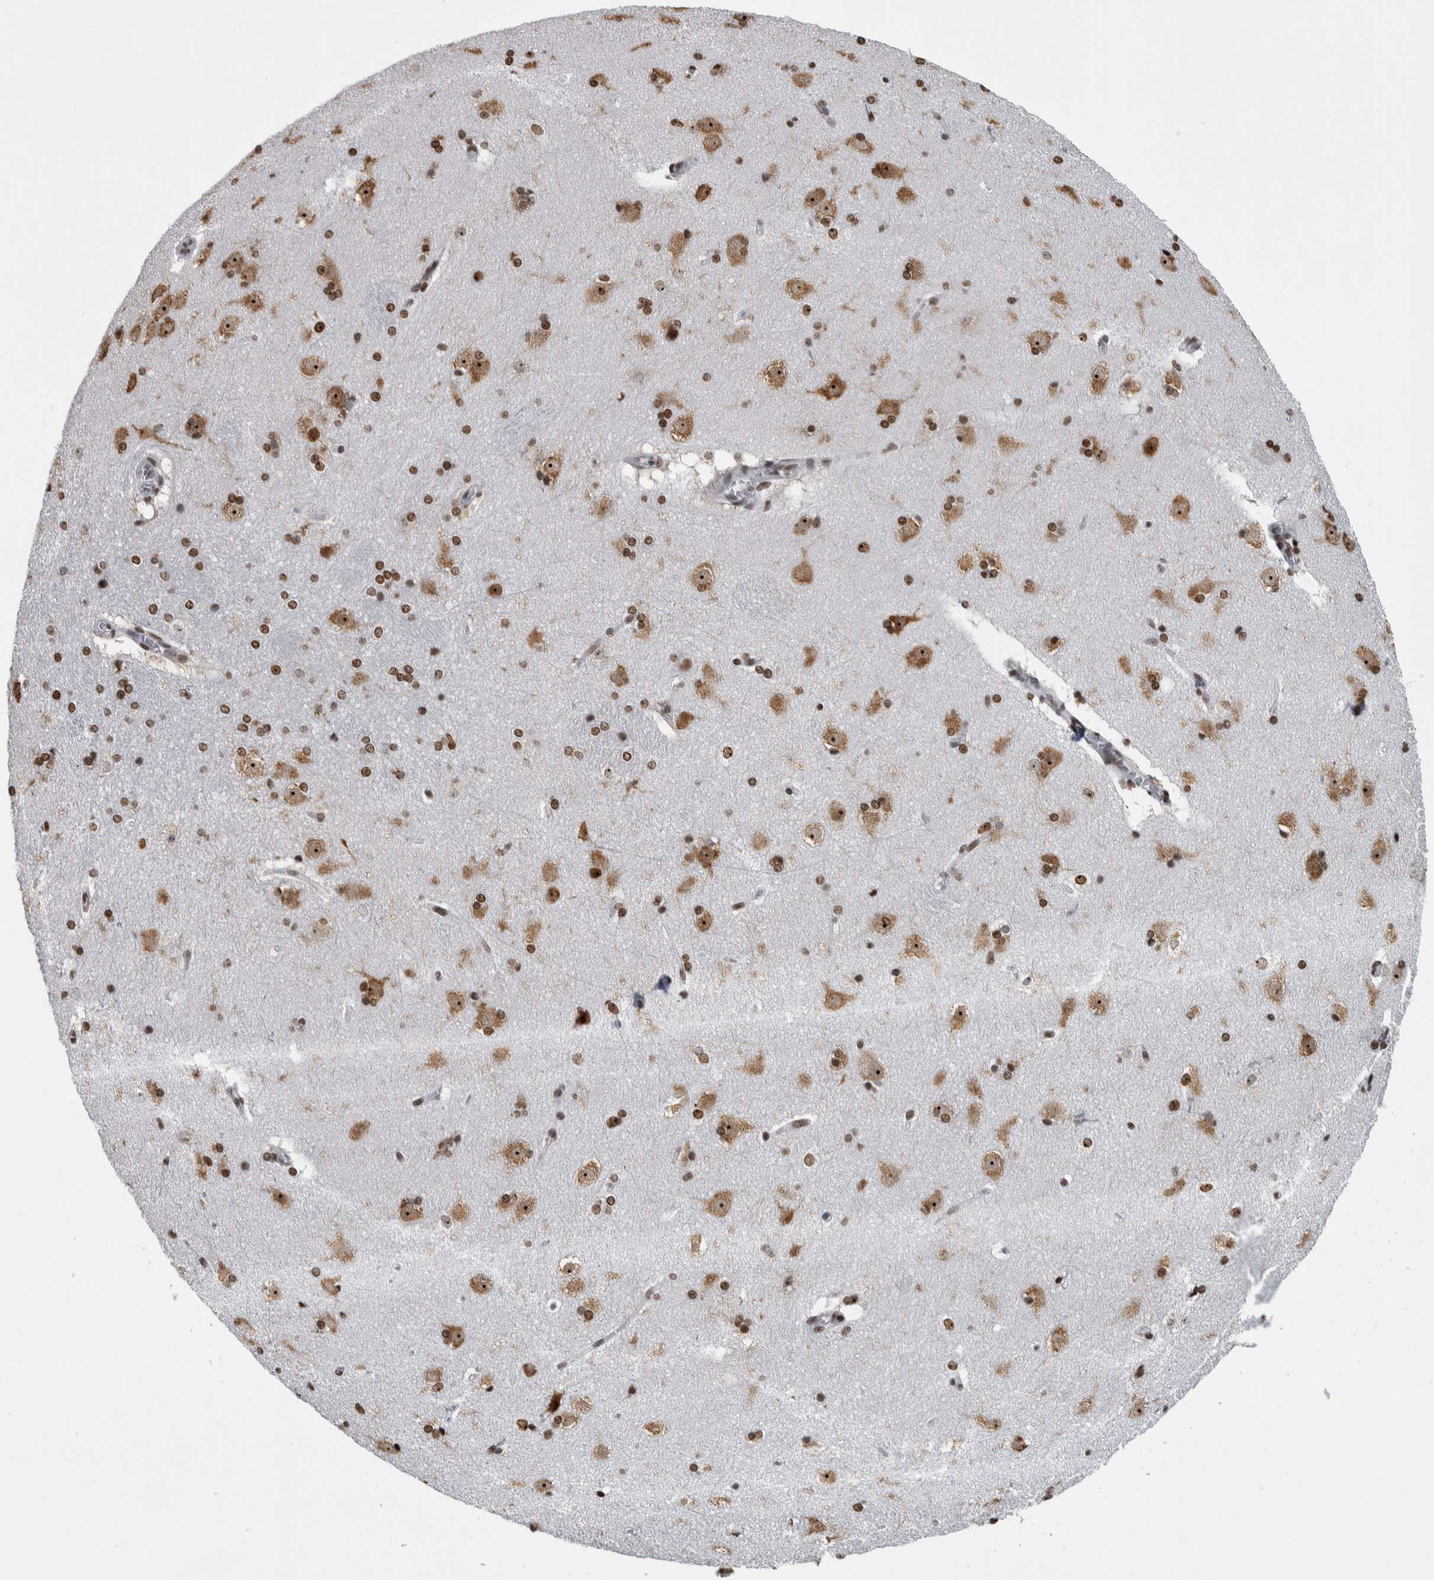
{"staining": {"intensity": "strong", "quantity": ">75%", "location": "nuclear"}, "tissue": "caudate", "cell_type": "Glial cells", "image_type": "normal", "snomed": [{"axis": "morphology", "description": "Normal tissue, NOS"}, {"axis": "topography", "description": "Lateral ventricle wall"}], "caption": "Protein staining of normal caudate demonstrates strong nuclear expression in approximately >75% of glial cells.", "gene": "TOP2B", "patient": {"sex": "female", "age": 19}}